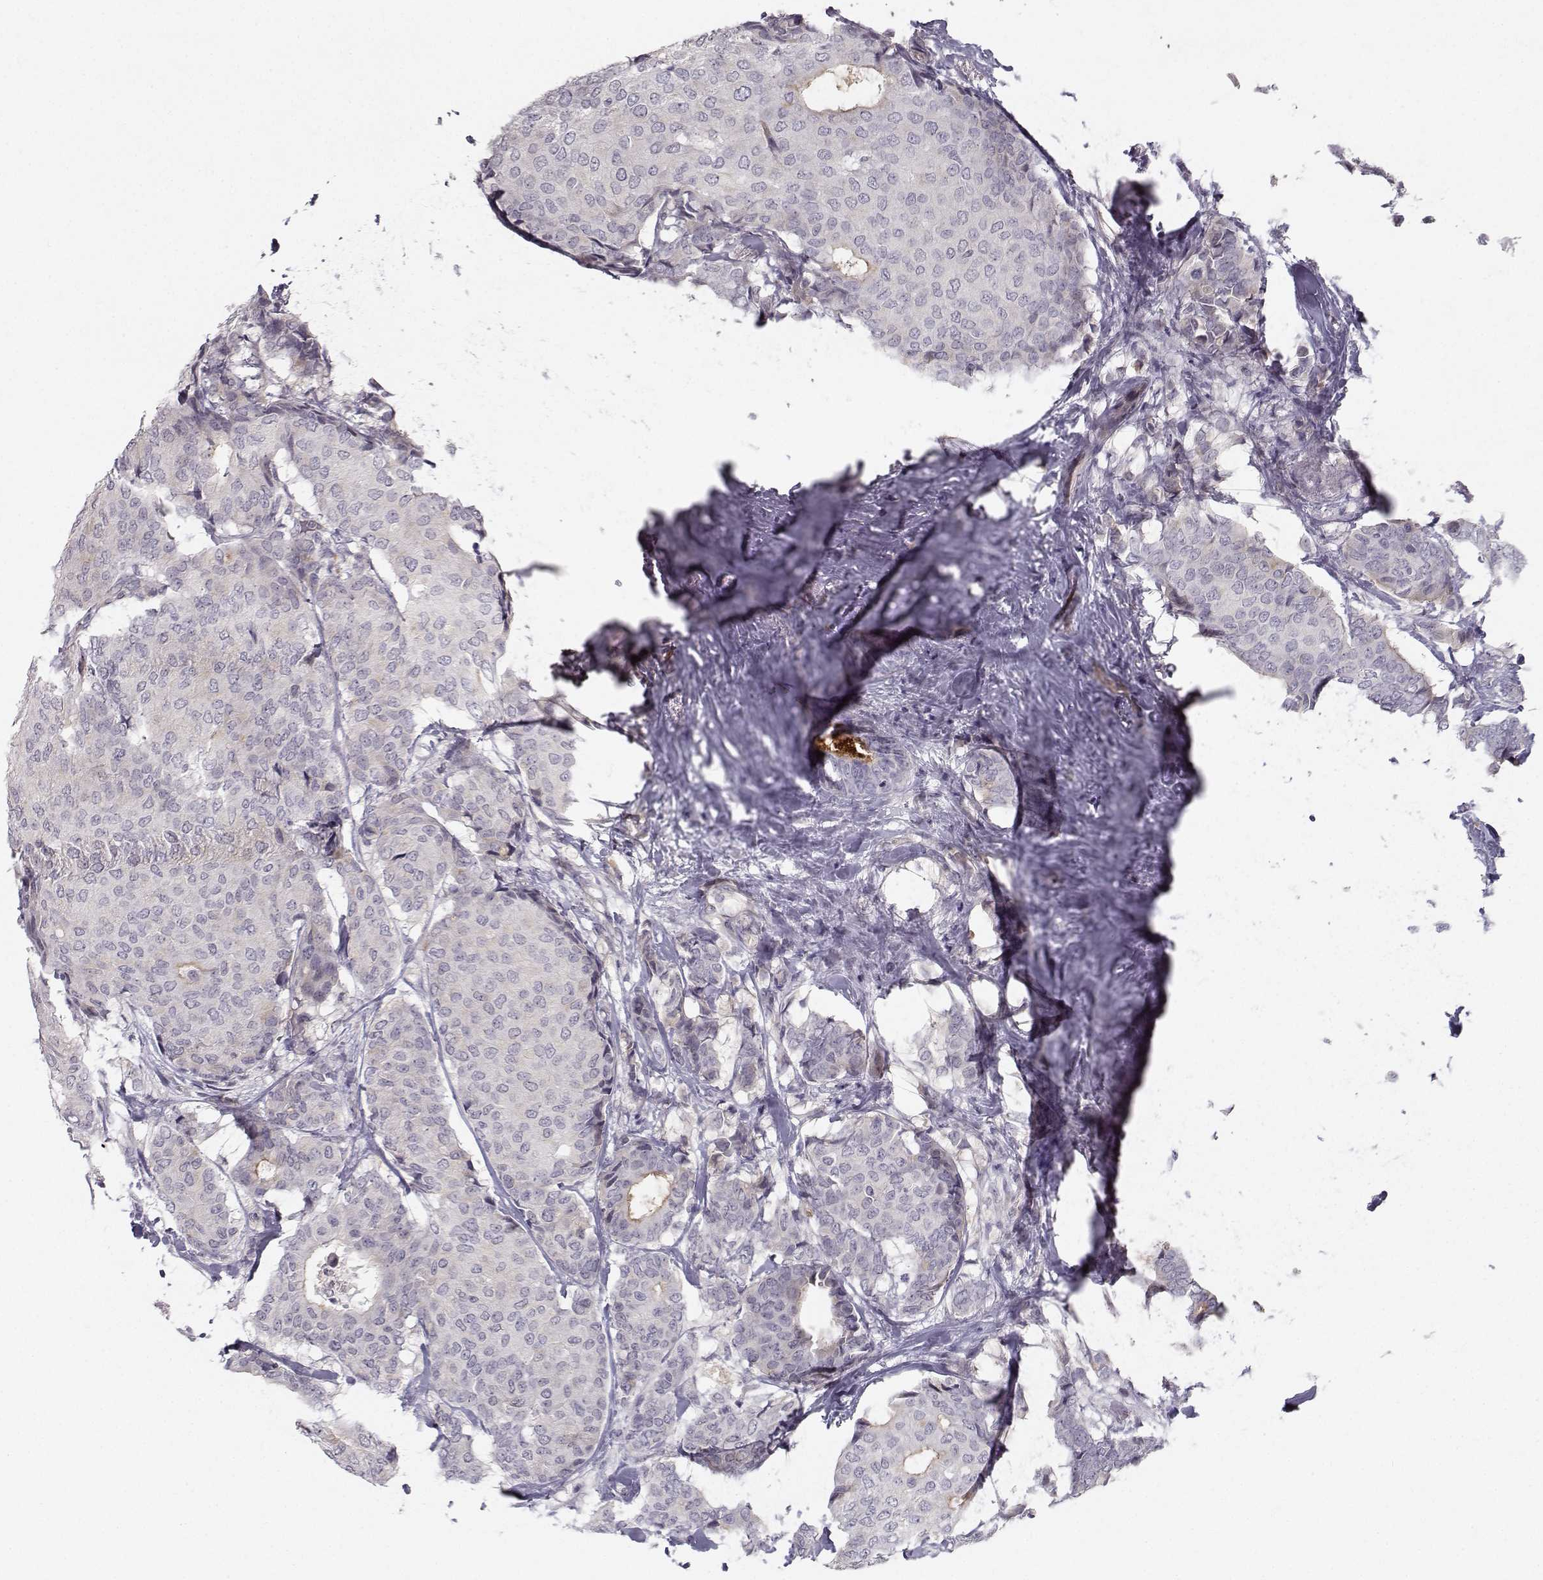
{"staining": {"intensity": "negative", "quantity": "none", "location": "none"}, "tissue": "breast cancer", "cell_type": "Tumor cells", "image_type": "cancer", "snomed": [{"axis": "morphology", "description": "Duct carcinoma"}, {"axis": "topography", "description": "Breast"}], "caption": "The IHC image has no significant positivity in tumor cells of breast cancer tissue.", "gene": "OPRD1", "patient": {"sex": "female", "age": 75}}